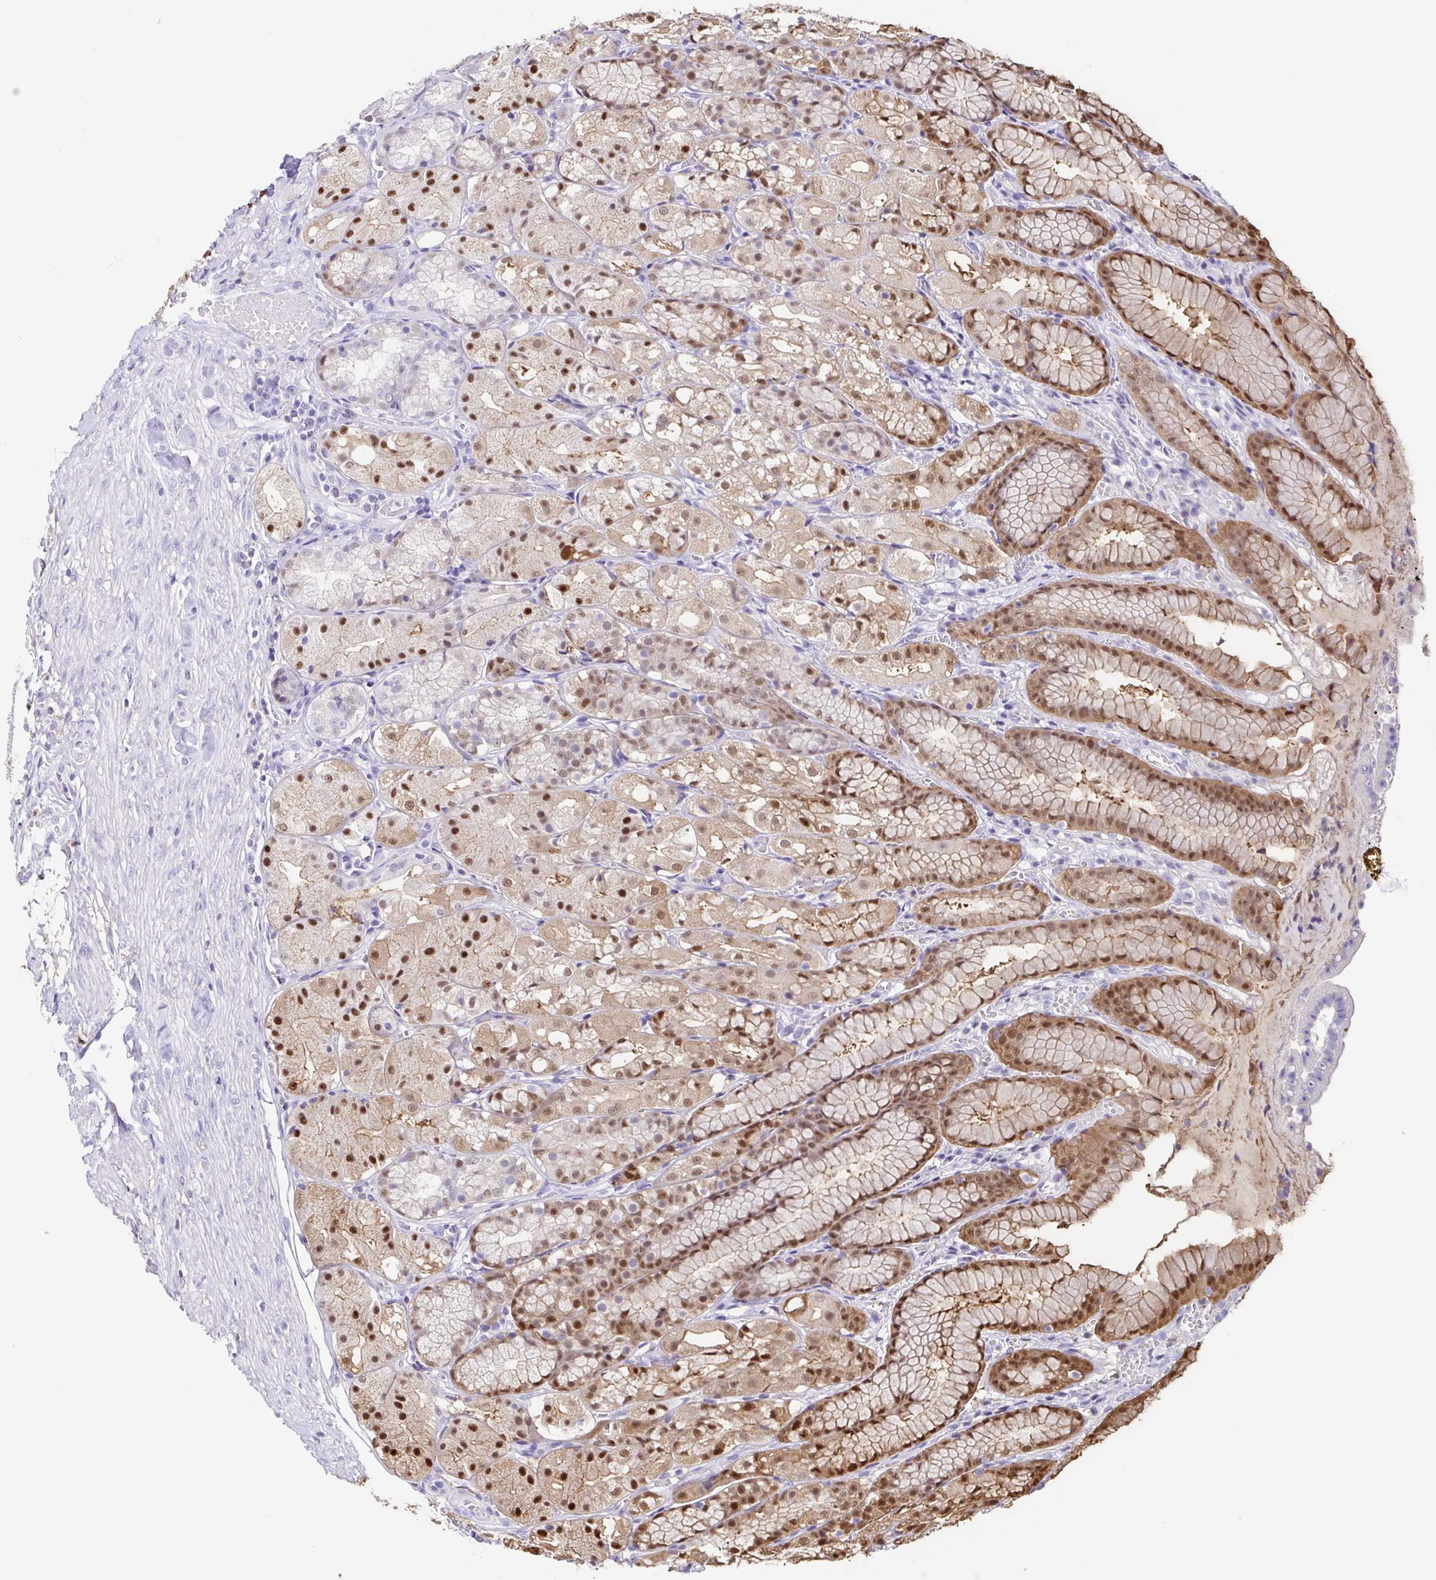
{"staining": {"intensity": "moderate", "quantity": "25%-75%", "location": "cytoplasmic/membranous,nuclear"}, "tissue": "stomach", "cell_type": "Glandular cells", "image_type": "normal", "snomed": [{"axis": "morphology", "description": "Normal tissue, NOS"}, {"axis": "topography", "description": "Stomach"}], "caption": "Glandular cells display medium levels of moderate cytoplasmic/membranous,nuclear staining in approximately 25%-75% of cells in benign stomach.", "gene": "ANXA10", "patient": {"sex": "male", "age": 70}}